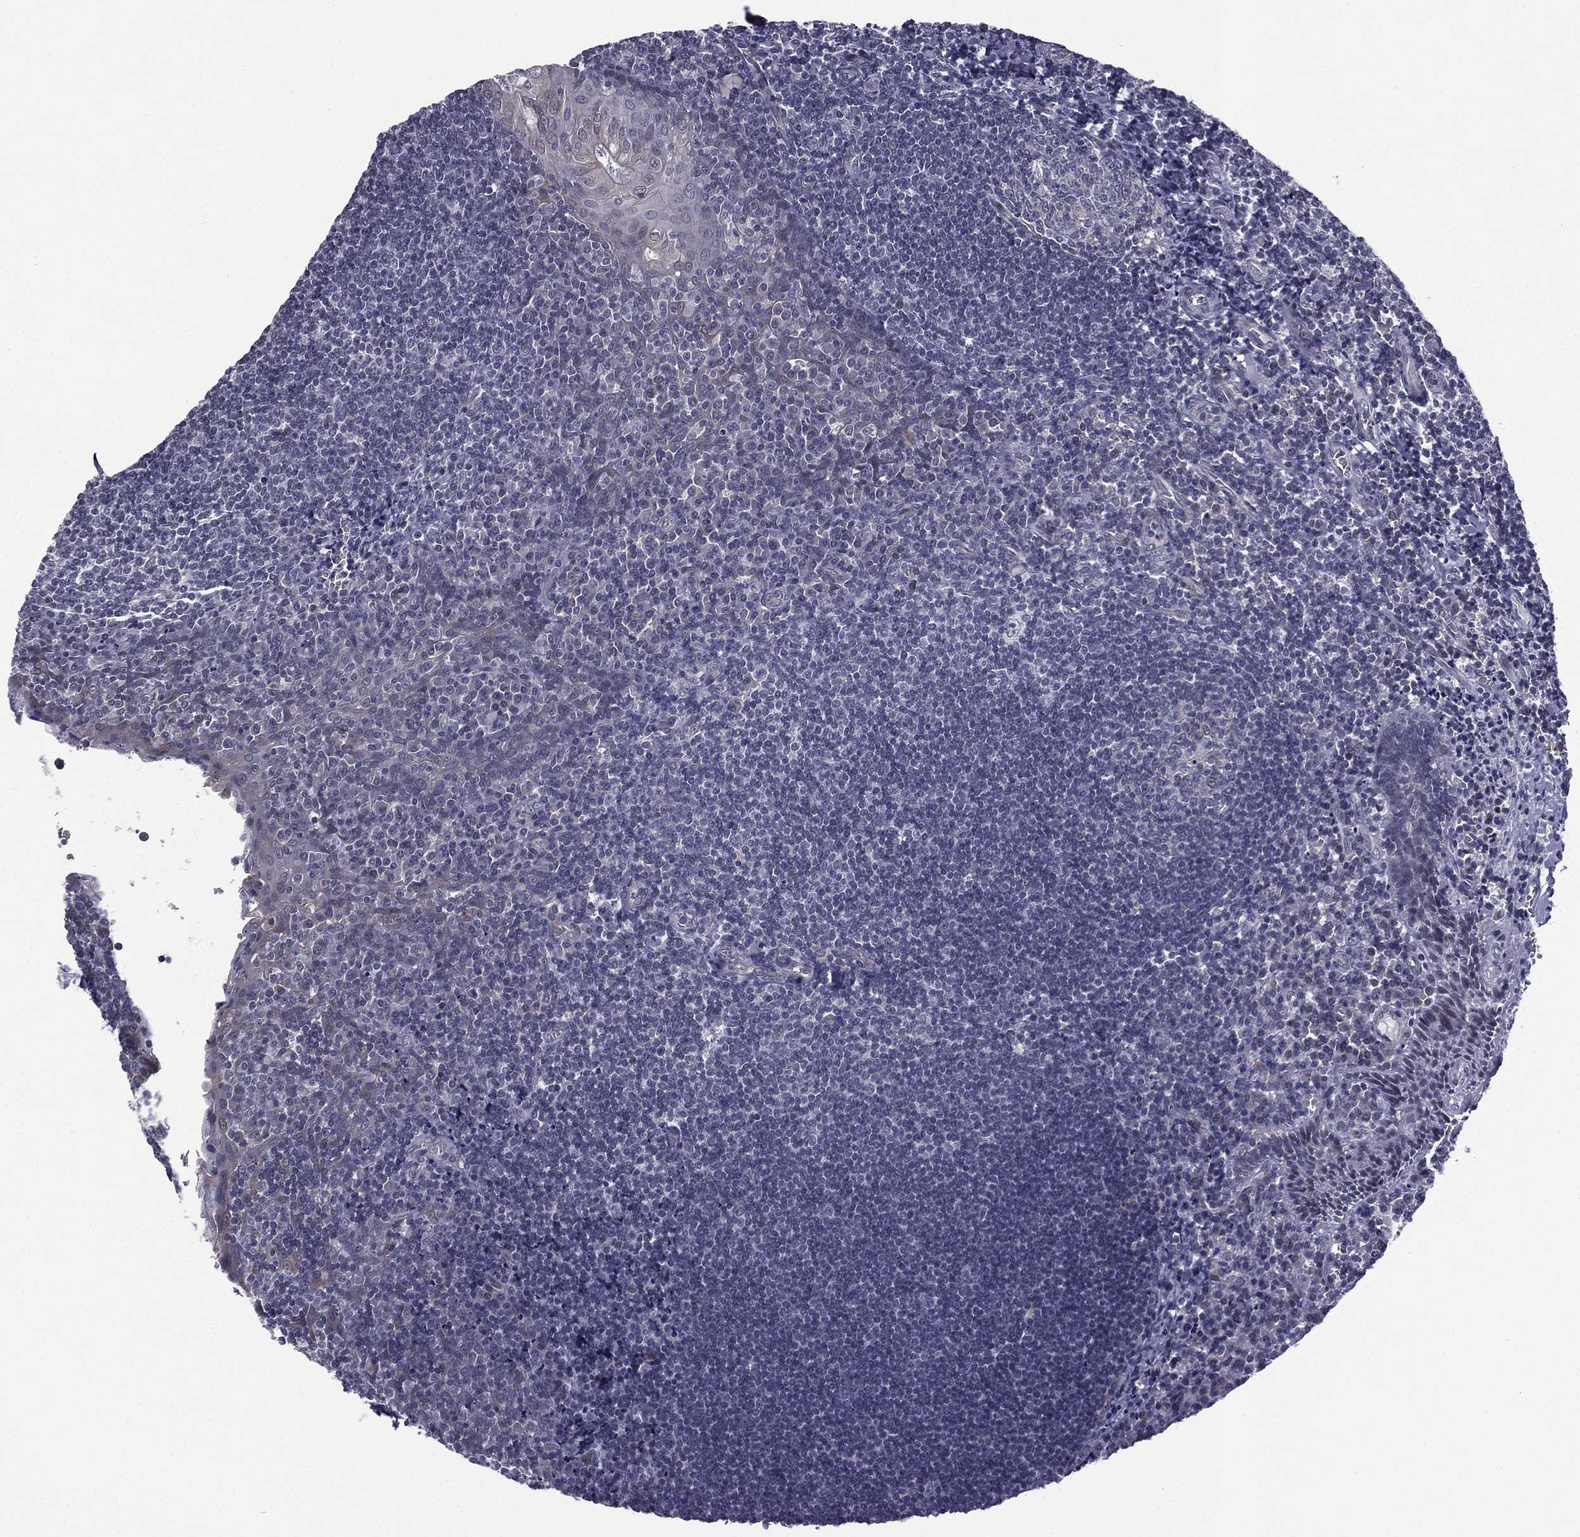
{"staining": {"intensity": "negative", "quantity": "none", "location": "none"}, "tissue": "tonsil", "cell_type": "Germinal center cells", "image_type": "normal", "snomed": [{"axis": "morphology", "description": "Normal tissue, NOS"}, {"axis": "morphology", "description": "Inflammation, NOS"}, {"axis": "topography", "description": "Tonsil"}], "caption": "Protein analysis of unremarkable tonsil displays no significant staining in germinal center cells.", "gene": "ACTRT2", "patient": {"sex": "female", "age": 31}}